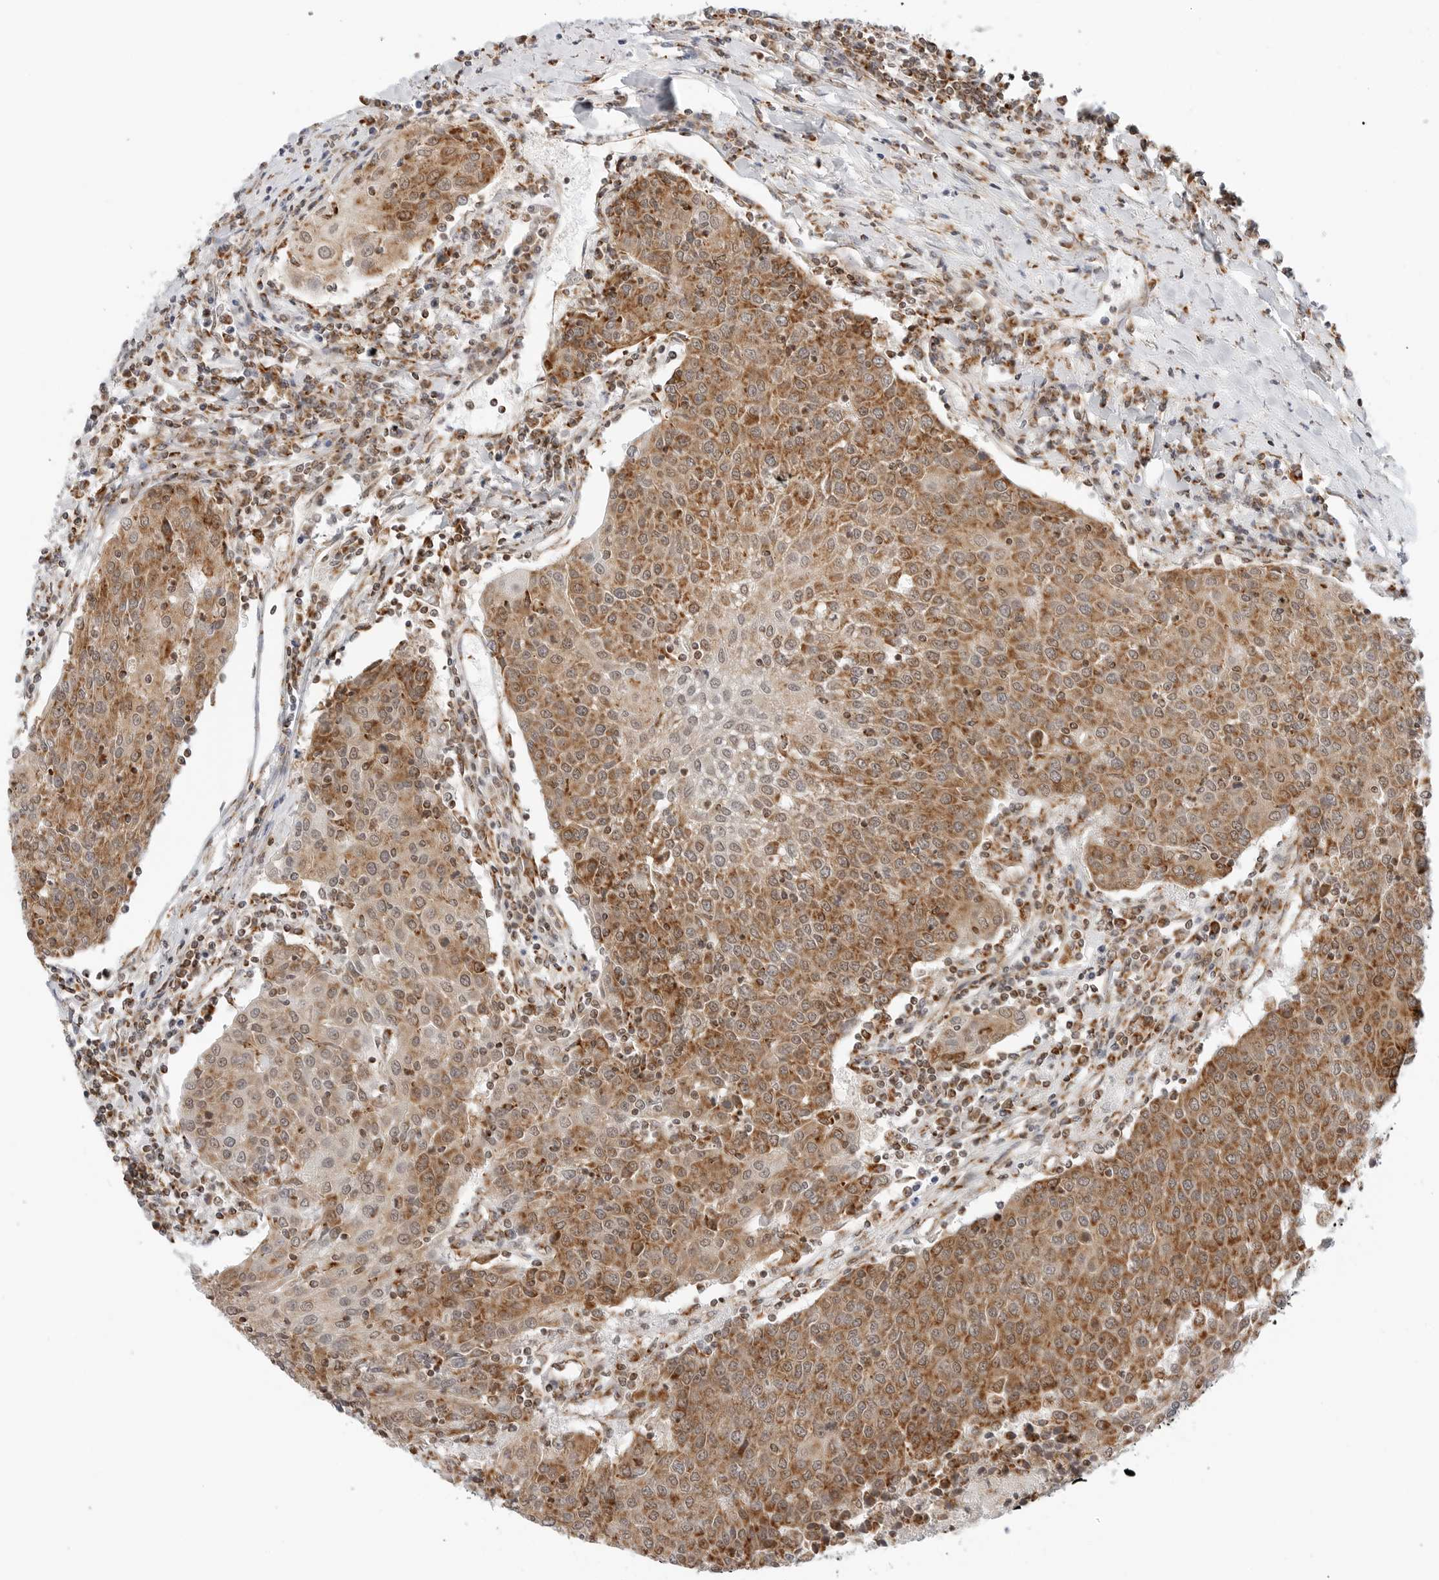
{"staining": {"intensity": "moderate", "quantity": ">75%", "location": "cytoplasmic/membranous"}, "tissue": "urothelial cancer", "cell_type": "Tumor cells", "image_type": "cancer", "snomed": [{"axis": "morphology", "description": "Urothelial carcinoma, High grade"}, {"axis": "topography", "description": "Urinary bladder"}], "caption": "Urothelial cancer stained with a protein marker demonstrates moderate staining in tumor cells.", "gene": "POLR3GL", "patient": {"sex": "female", "age": 85}}